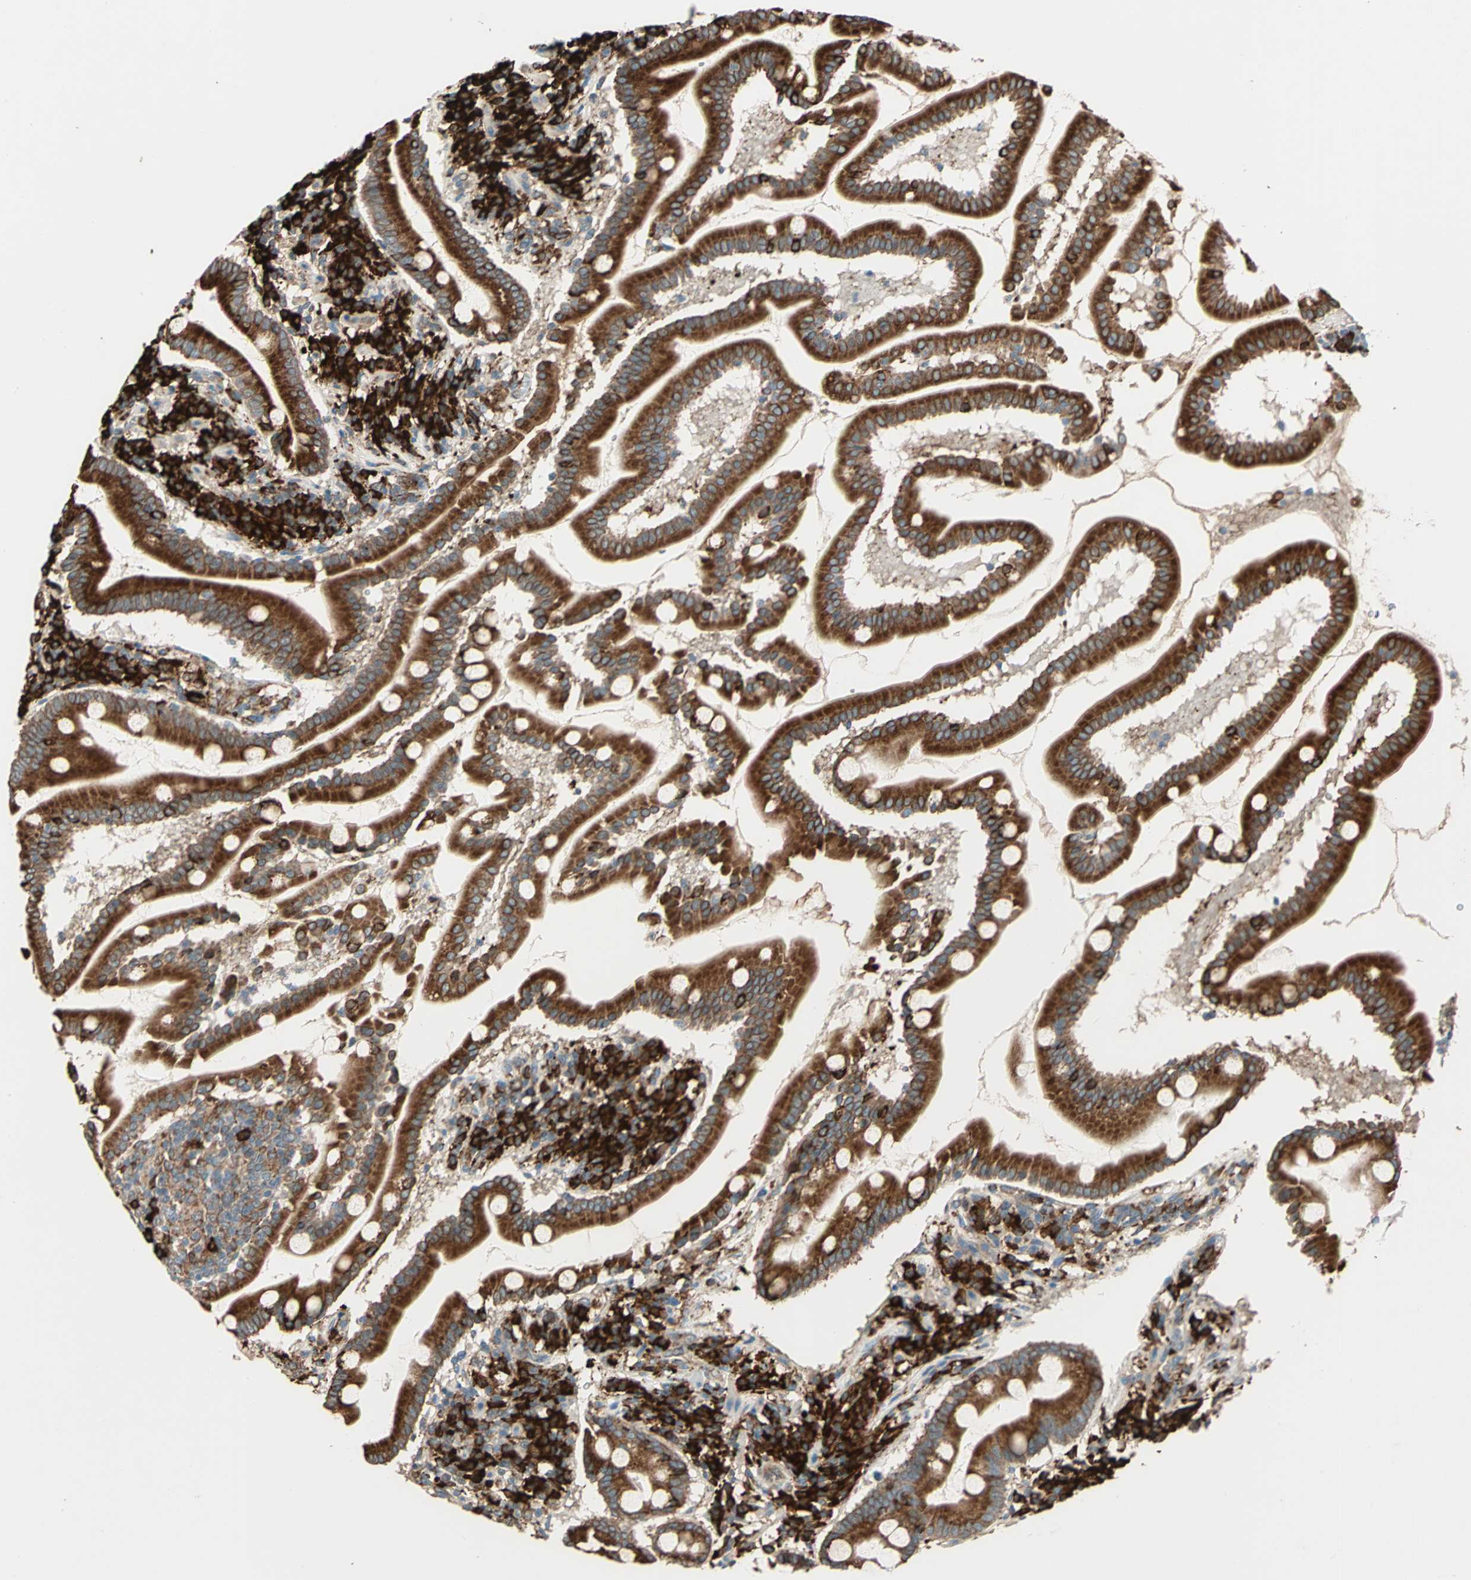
{"staining": {"intensity": "strong", "quantity": ">75%", "location": "cytoplasmic/membranous"}, "tissue": "duodenum", "cell_type": "Glandular cells", "image_type": "normal", "snomed": [{"axis": "morphology", "description": "Normal tissue, NOS"}, {"axis": "topography", "description": "Duodenum"}], "caption": "Immunohistochemistry (IHC) staining of unremarkable duodenum, which displays high levels of strong cytoplasmic/membranous staining in approximately >75% of glandular cells indicating strong cytoplasmic/membranous protein staining. The staining was performed using DAB (3,3'-diaminobenzidine) (brown) for protein detection and nuclei were counterstained in hematoxylin (blue).", "gene": "PDIA4", "patient": {"sex": "male", "age": 50}}